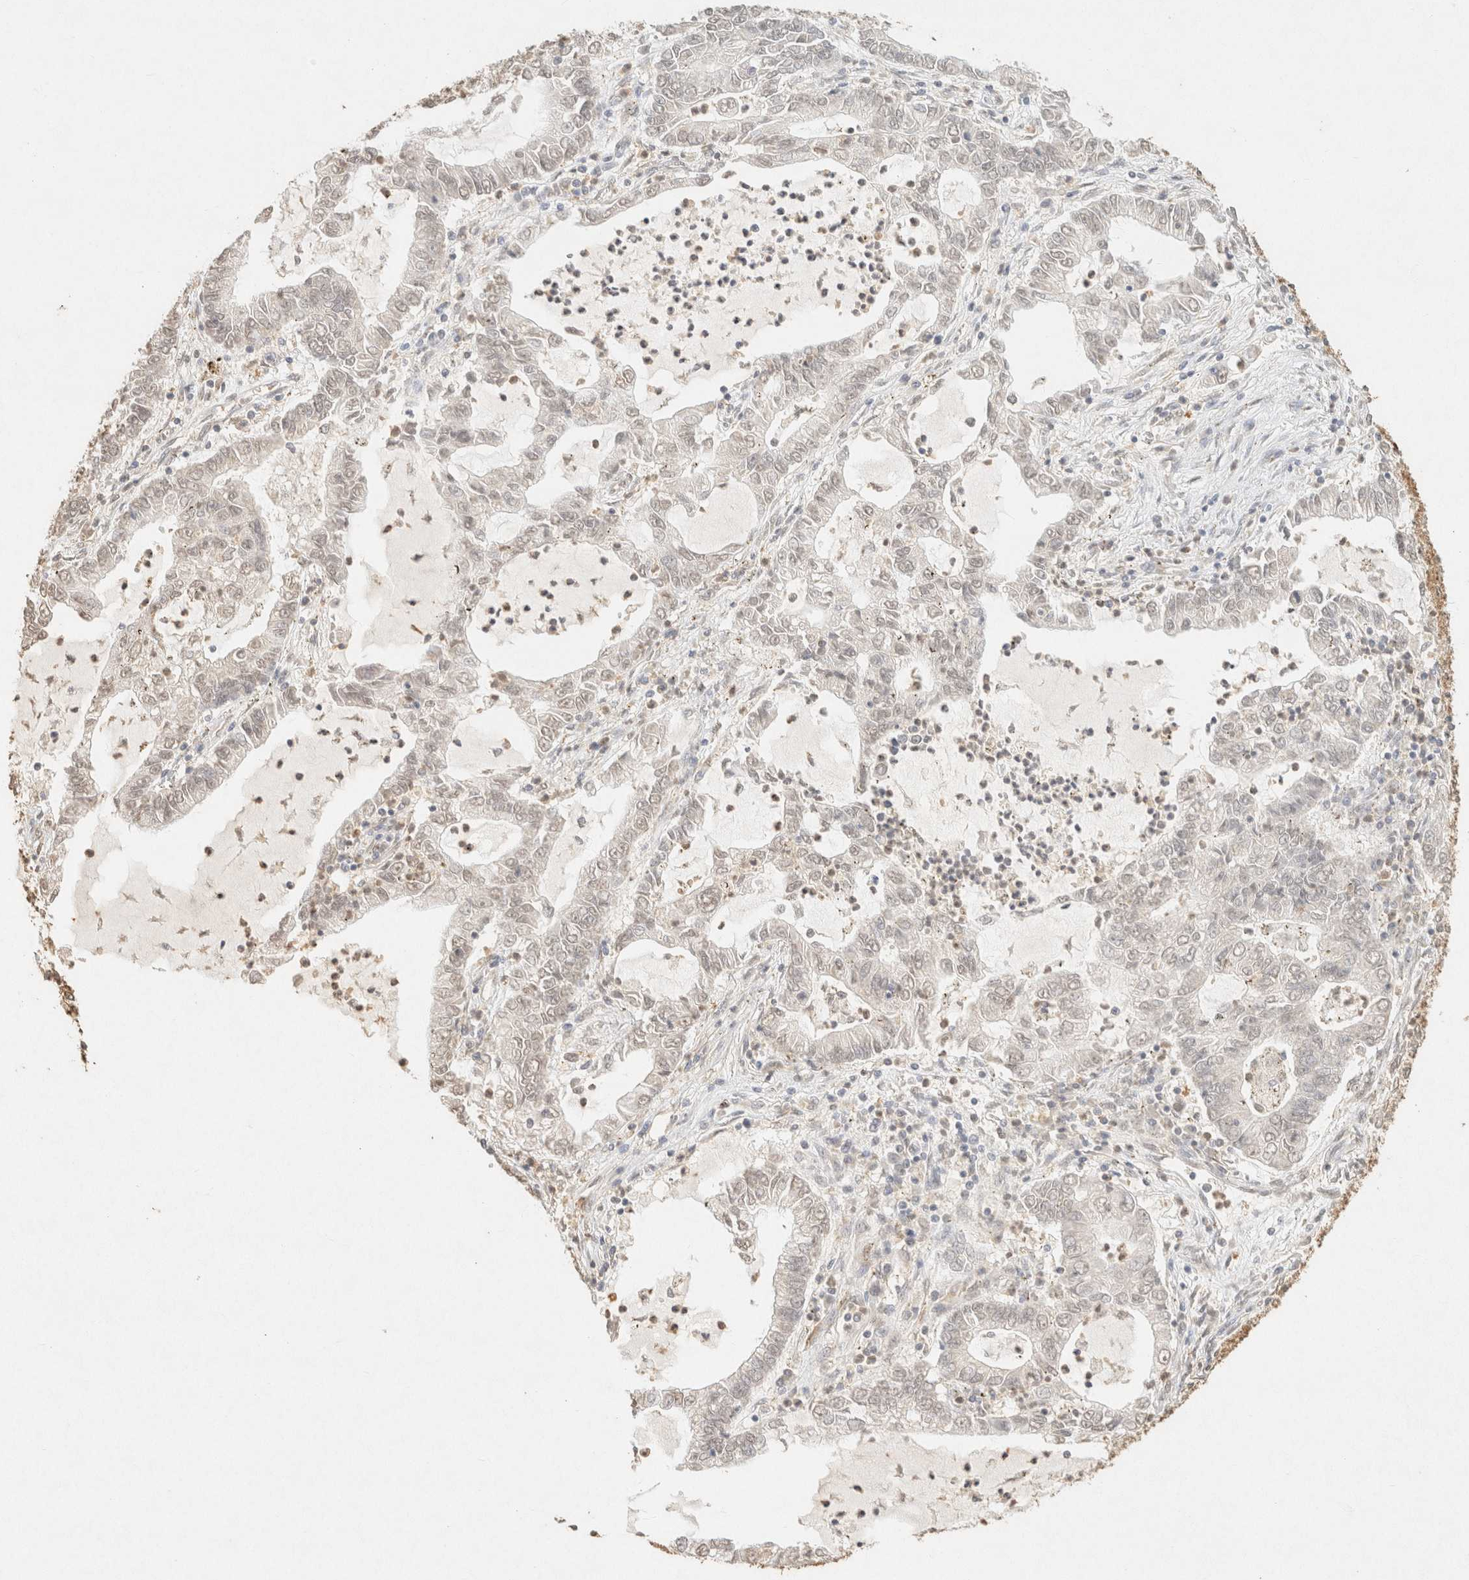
{"staining": {"intensity": "negative", "quantity": "none", "location": "none"}, "tissue": "lung cancer", "cell_type": "Tumor cells", "image_type": "cancer", "snomed": [{"axis": "morphology", "description": "Adenocarcinoma, NOS"}, {"axis": "topography", "description": "Lung"}], "caption": "This is an immunohistochemistry (IHC) micrograph of human adenocarcinoma (lung). There is no positivity in tumor cells.", "gene": "S100A13", "patient": {"sex": "female", "age": 51}}